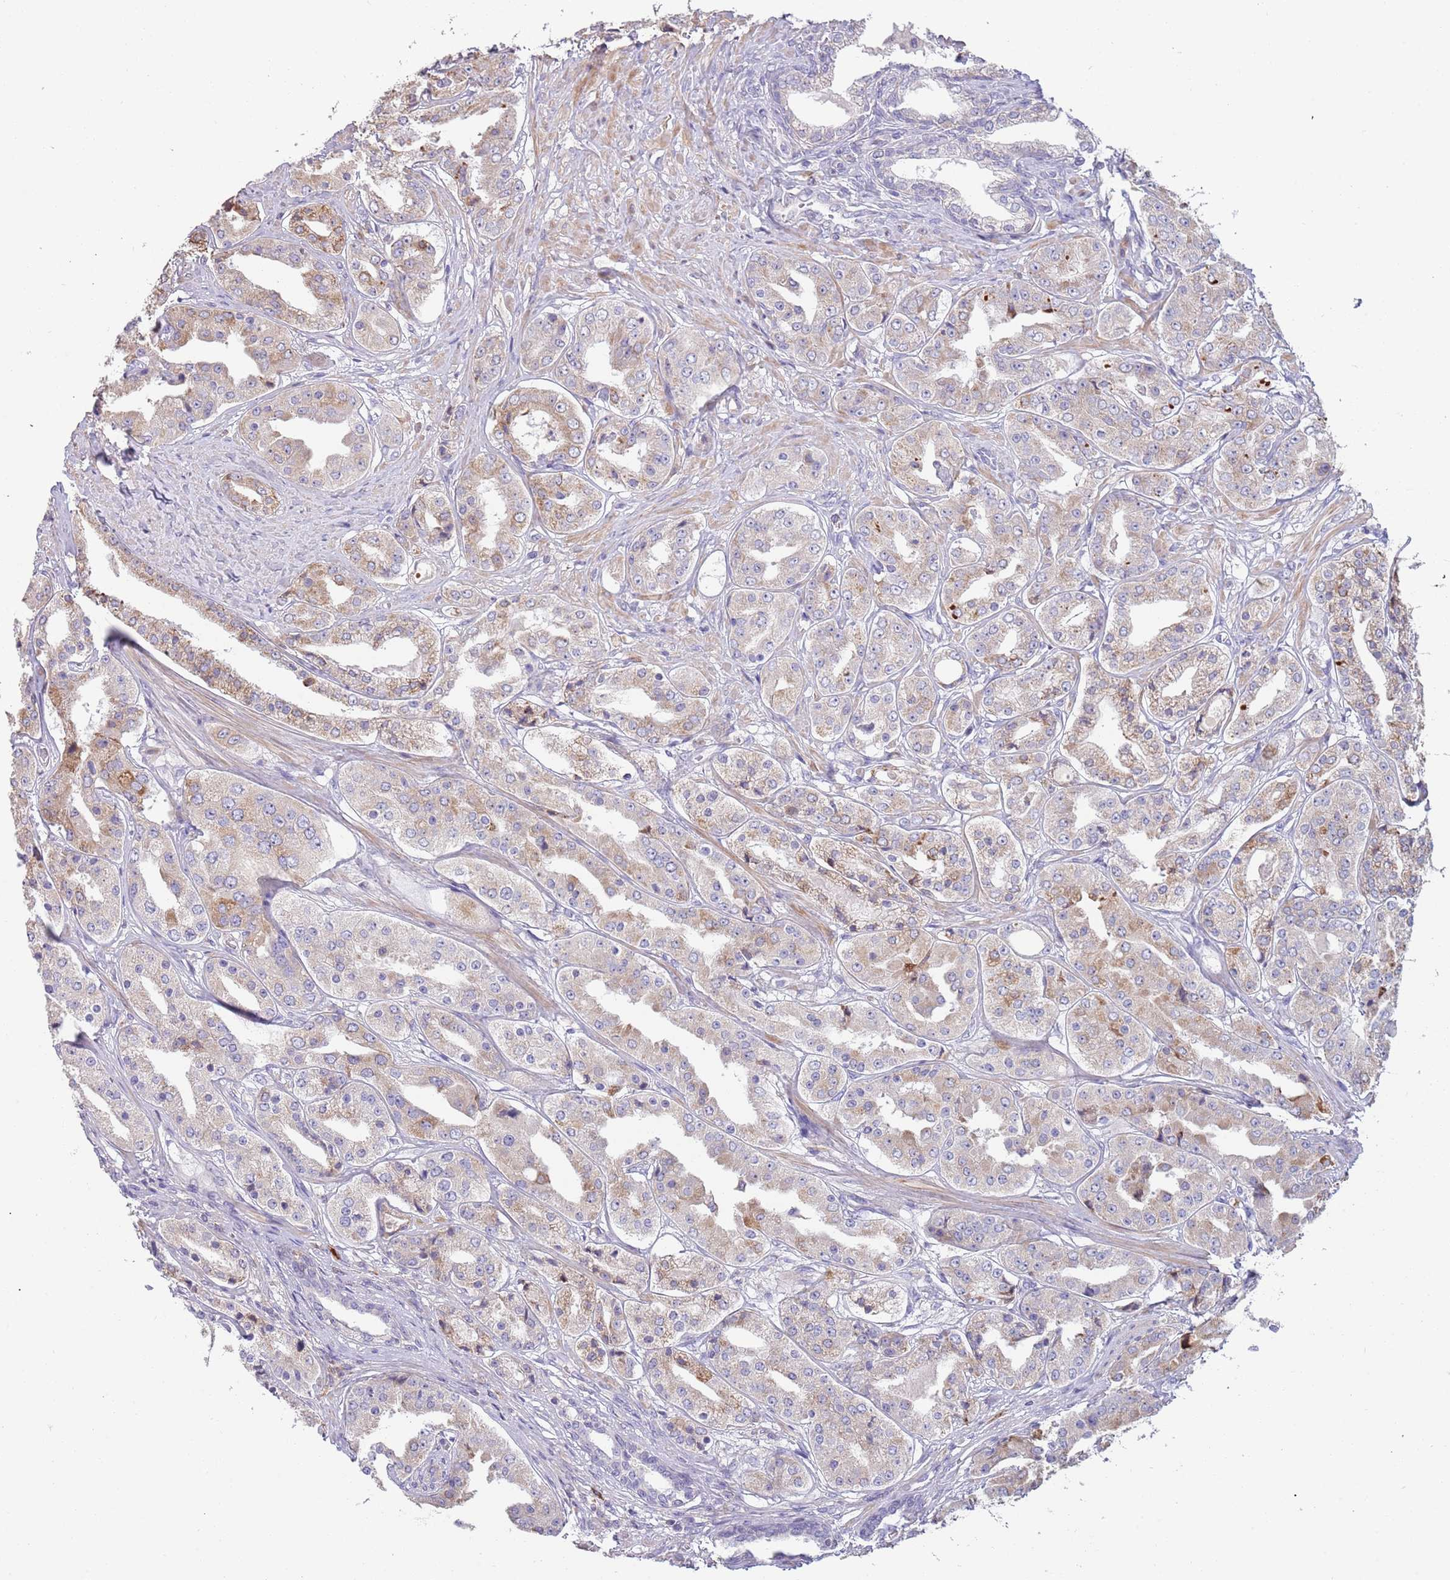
{"staining": {"intensity": "moderate", "quantity": "<25%", "location": "cytoplasmic/membranous"}, "tissue": "prostate cancer", "cell_type": "Tumor cells", "image_type": "cancer", "snomed": [{"axis": "morphology", "description": "Adenocarcinoma, High grade"}, {"axis": "topography", "description": "Prostate"}], "caption": "Brown immunohistochemical staining in human prostate adenocarcinoma (high-grade) exhibits moderate cytoplasmic/membranous expression in about <25% of tumor cells.", "gene": "SUSD1", "patient": {"sex": "male", "age": 63}}